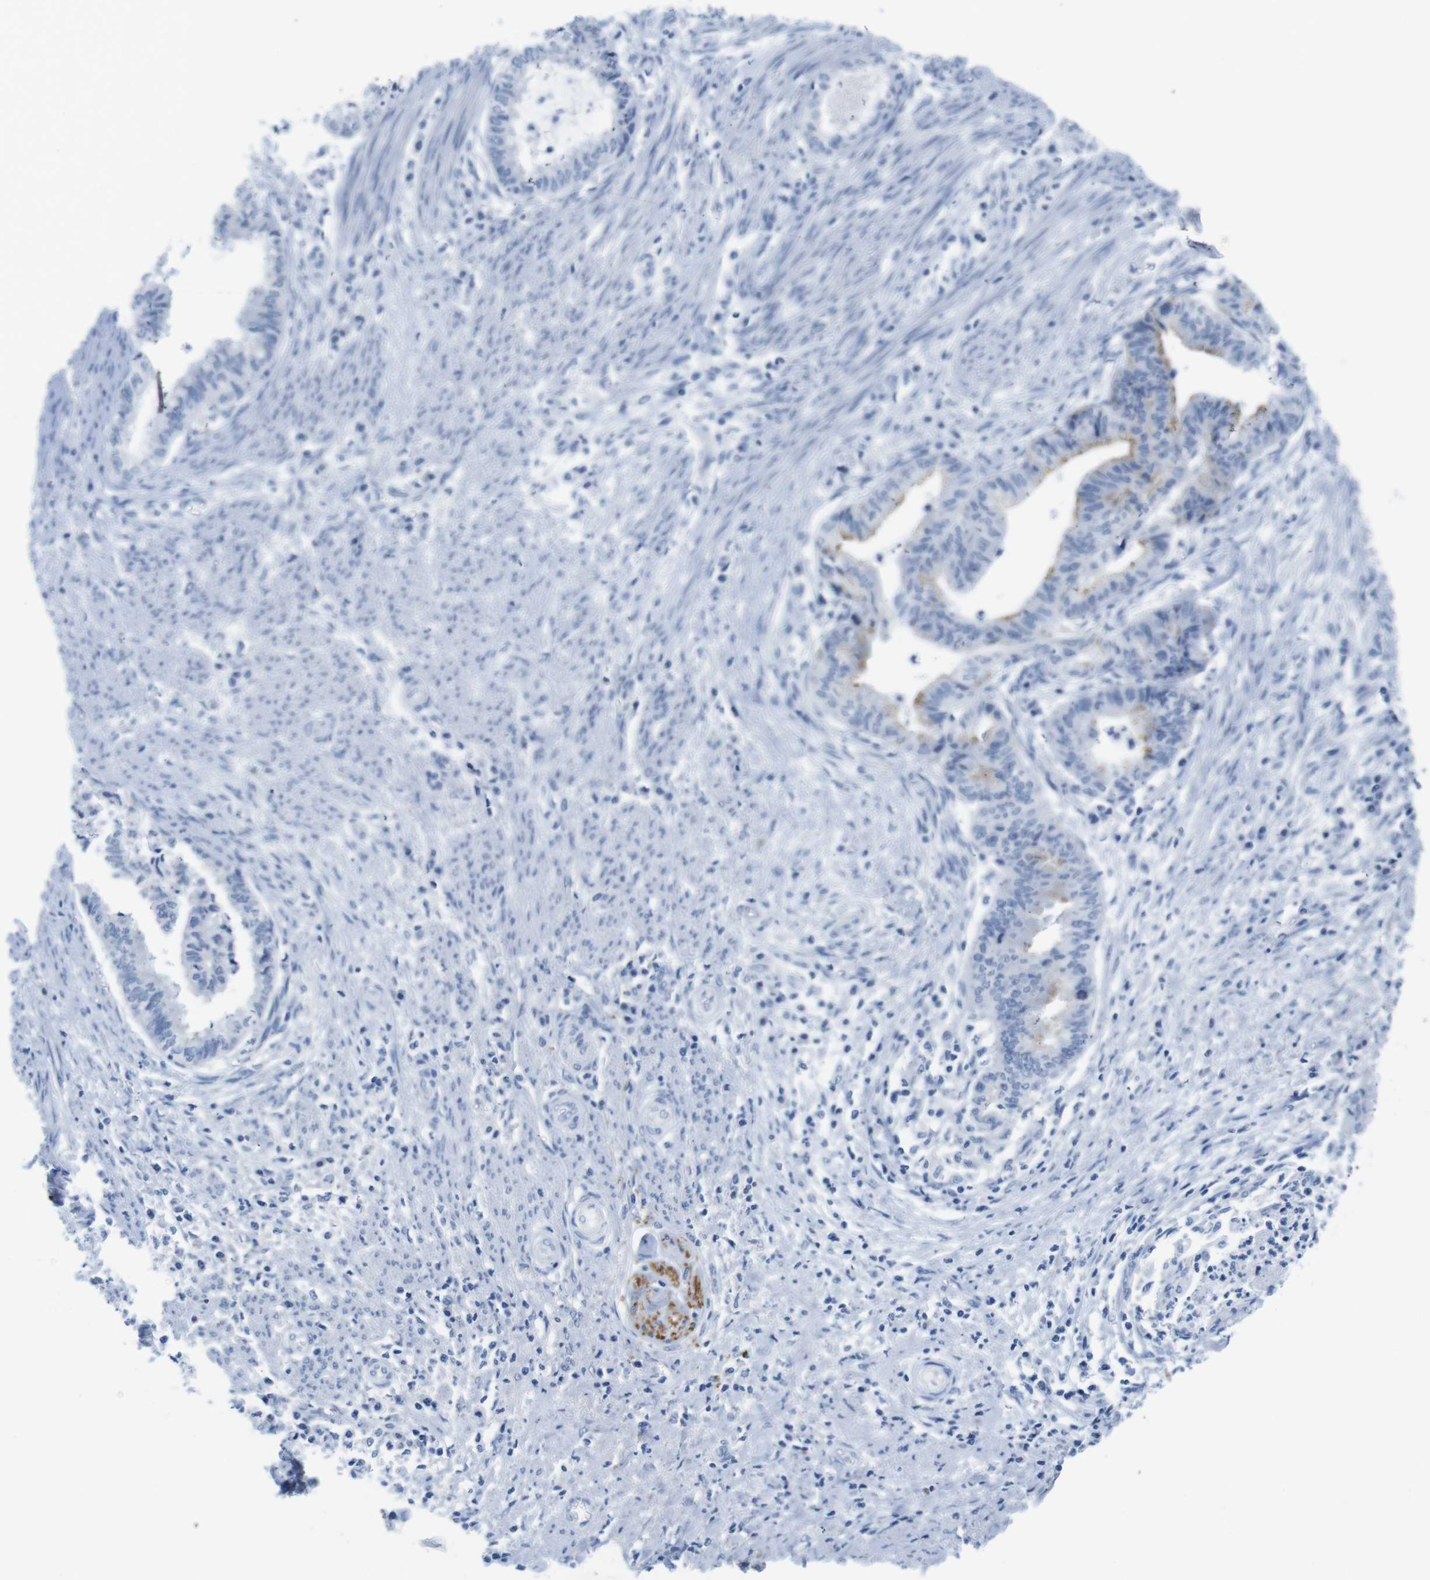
{"staining": {"intensity": "moderate", "quantity": "<25%", "location": "cytoplasmic/membranous"}, "tissue": "endometrial cancer", "cell_type": "Tumor cells", "image_type": "cancer", "snomed": [{"axis": "morphology", "description": "Necrosis, NOS"}, {"axis": "morphology", "description": "Adenocarcinoma, NOS"}, {"axis": "topography", "description": "Endometrium"}], "caption": "Protein staining shows moderate cytoplasmic/membranous staining in approximately <25% of tumor cells in endometrial adenocarcinoma. (Stains: DAB (3,3'-diaminobenzidine) in brown, nuclei in blue, Microscopy: brightfield microscopy at high magnification).", "gene": "MAP6", "patient": {"sex": "female", "age": 79}}